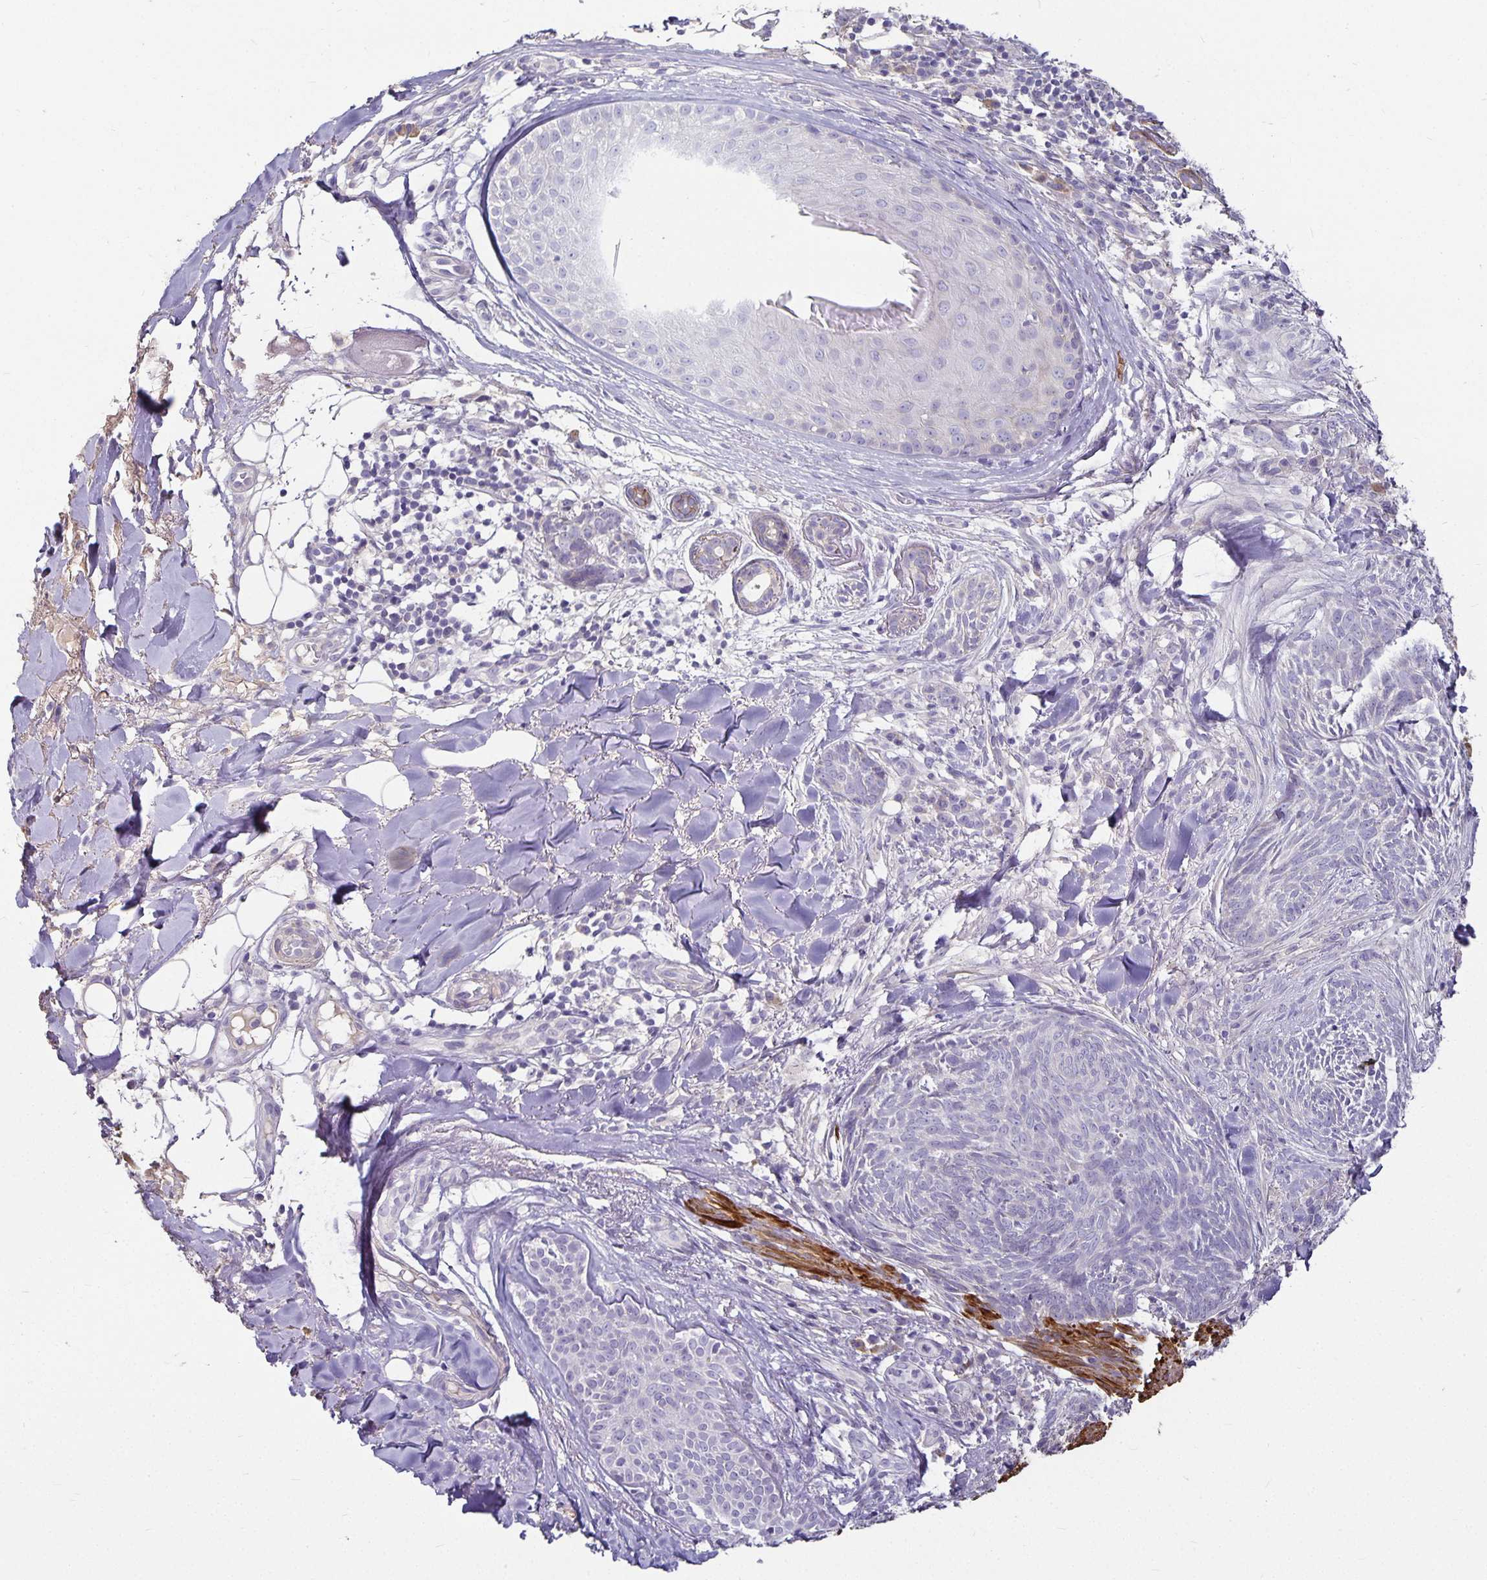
{"staining": {"intensity": "negative", "quantity": "none", "location": "none"}, "tissue": "skin cancer", "cell_type": "Tumor cells", "image_type": "cancer", "snomed": [{"axis": "morphology", "description": "Basal cell carcinoma"}, {"axis": "topography", "description": "Skin"}], "caption": "Immunohistochemistry image of human skin cancer stained for a protein (brown), which exhibits no positivity in tumor cells.", "gene": "CA12", "patient": {"sex": "female", "age": 93}}